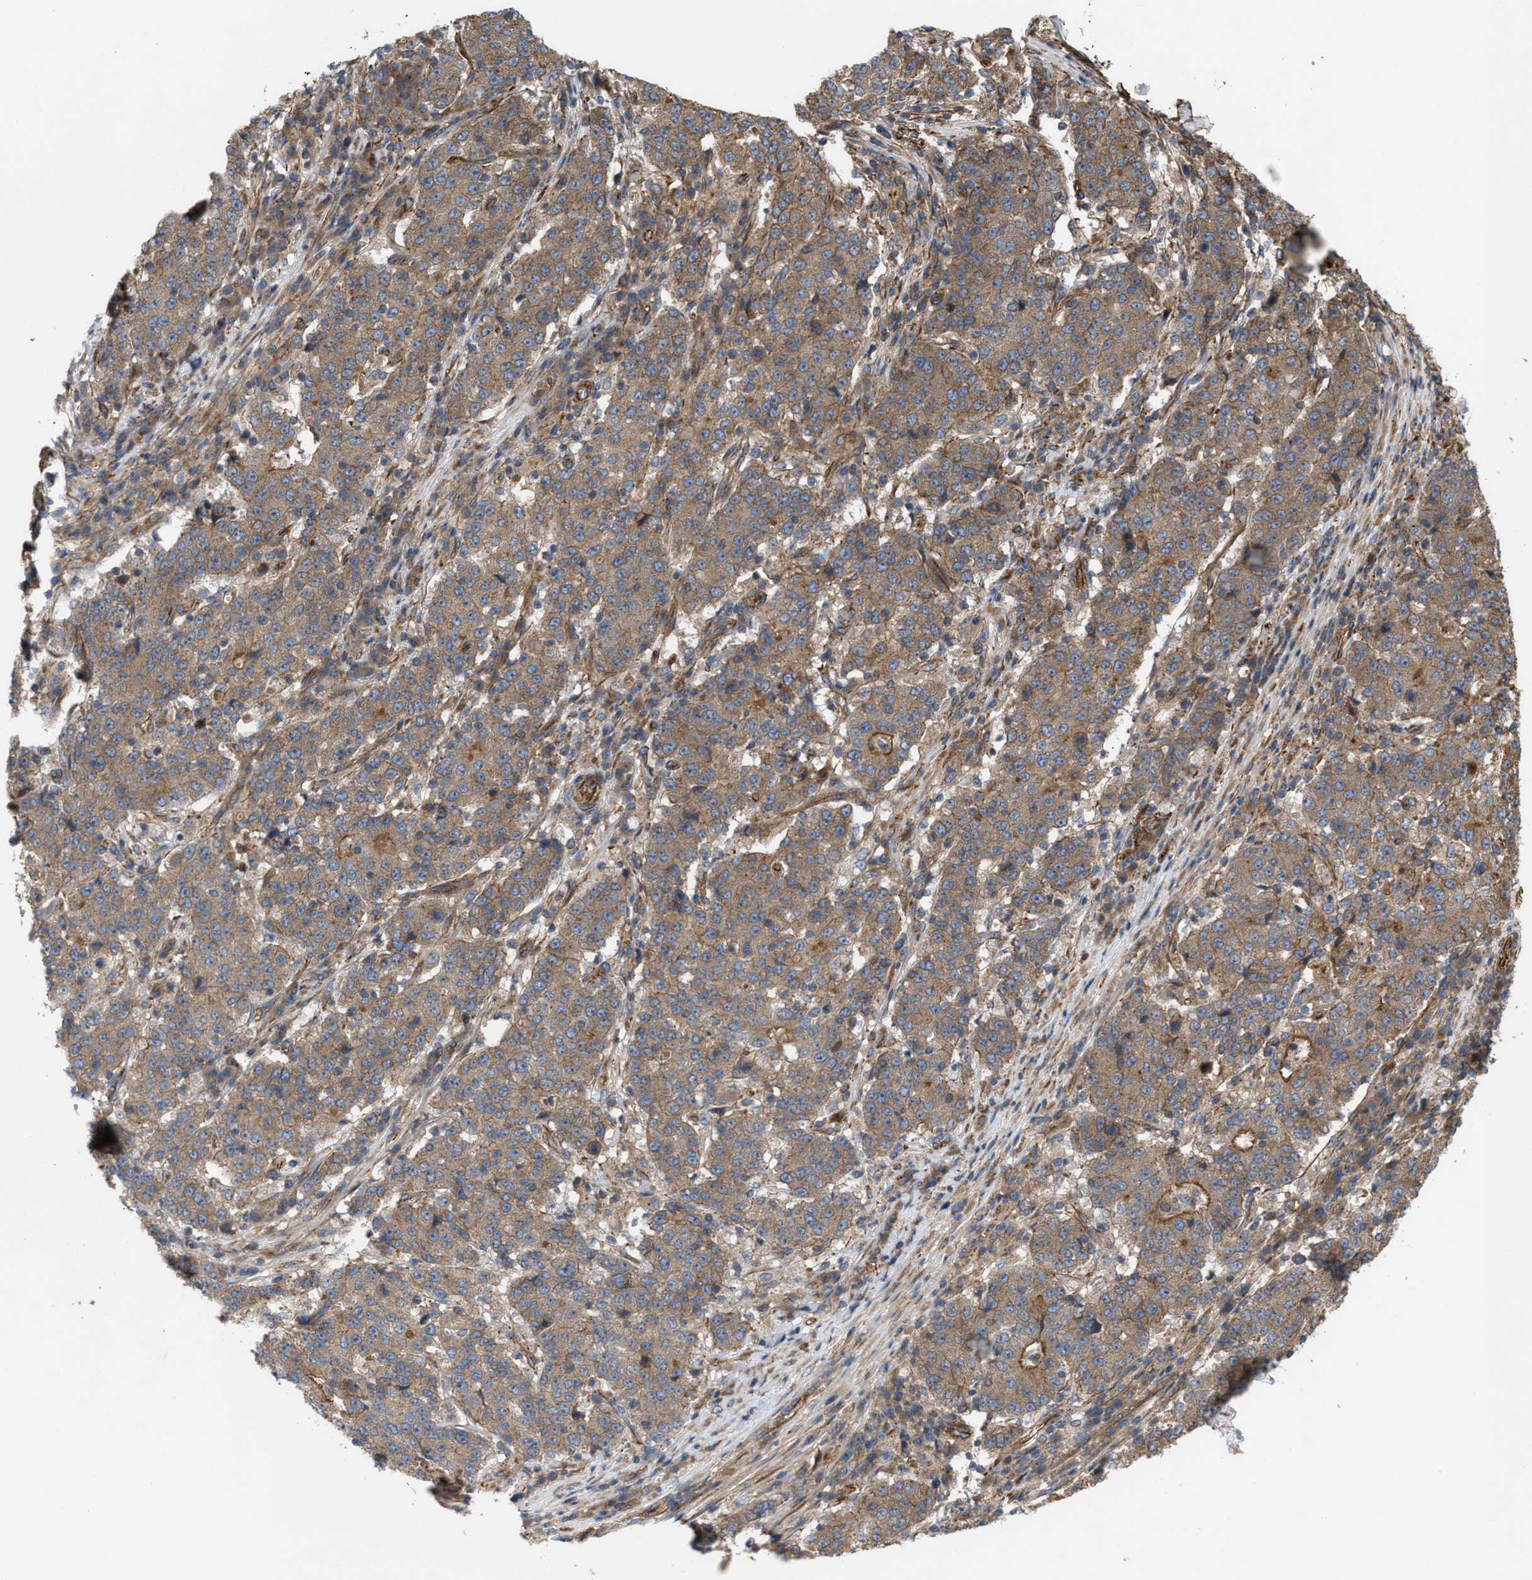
{"staining": {"intensity": "weak", "quantity": ">75%", "location": "cytoplasmic/membranous"}, "tissue": "stomach cancer", "cell_type": "Tumor cells", "image_type": "cancer", "snomed": [{"axis": "morphology", "description": "Adenocarcinoma, NOS"}, {"axis": "topography", "description": "Stomach"}], "caption": "A high-resolution micrograph shows immunohistochemistry (IHC) staining of stomach adenocarcinoma, which shows weak cytoplasmic/membranous staining in about >75% of tumor cells.", "gene": "EPS15L1", "patient": {"sex": "male", "age": 59}}